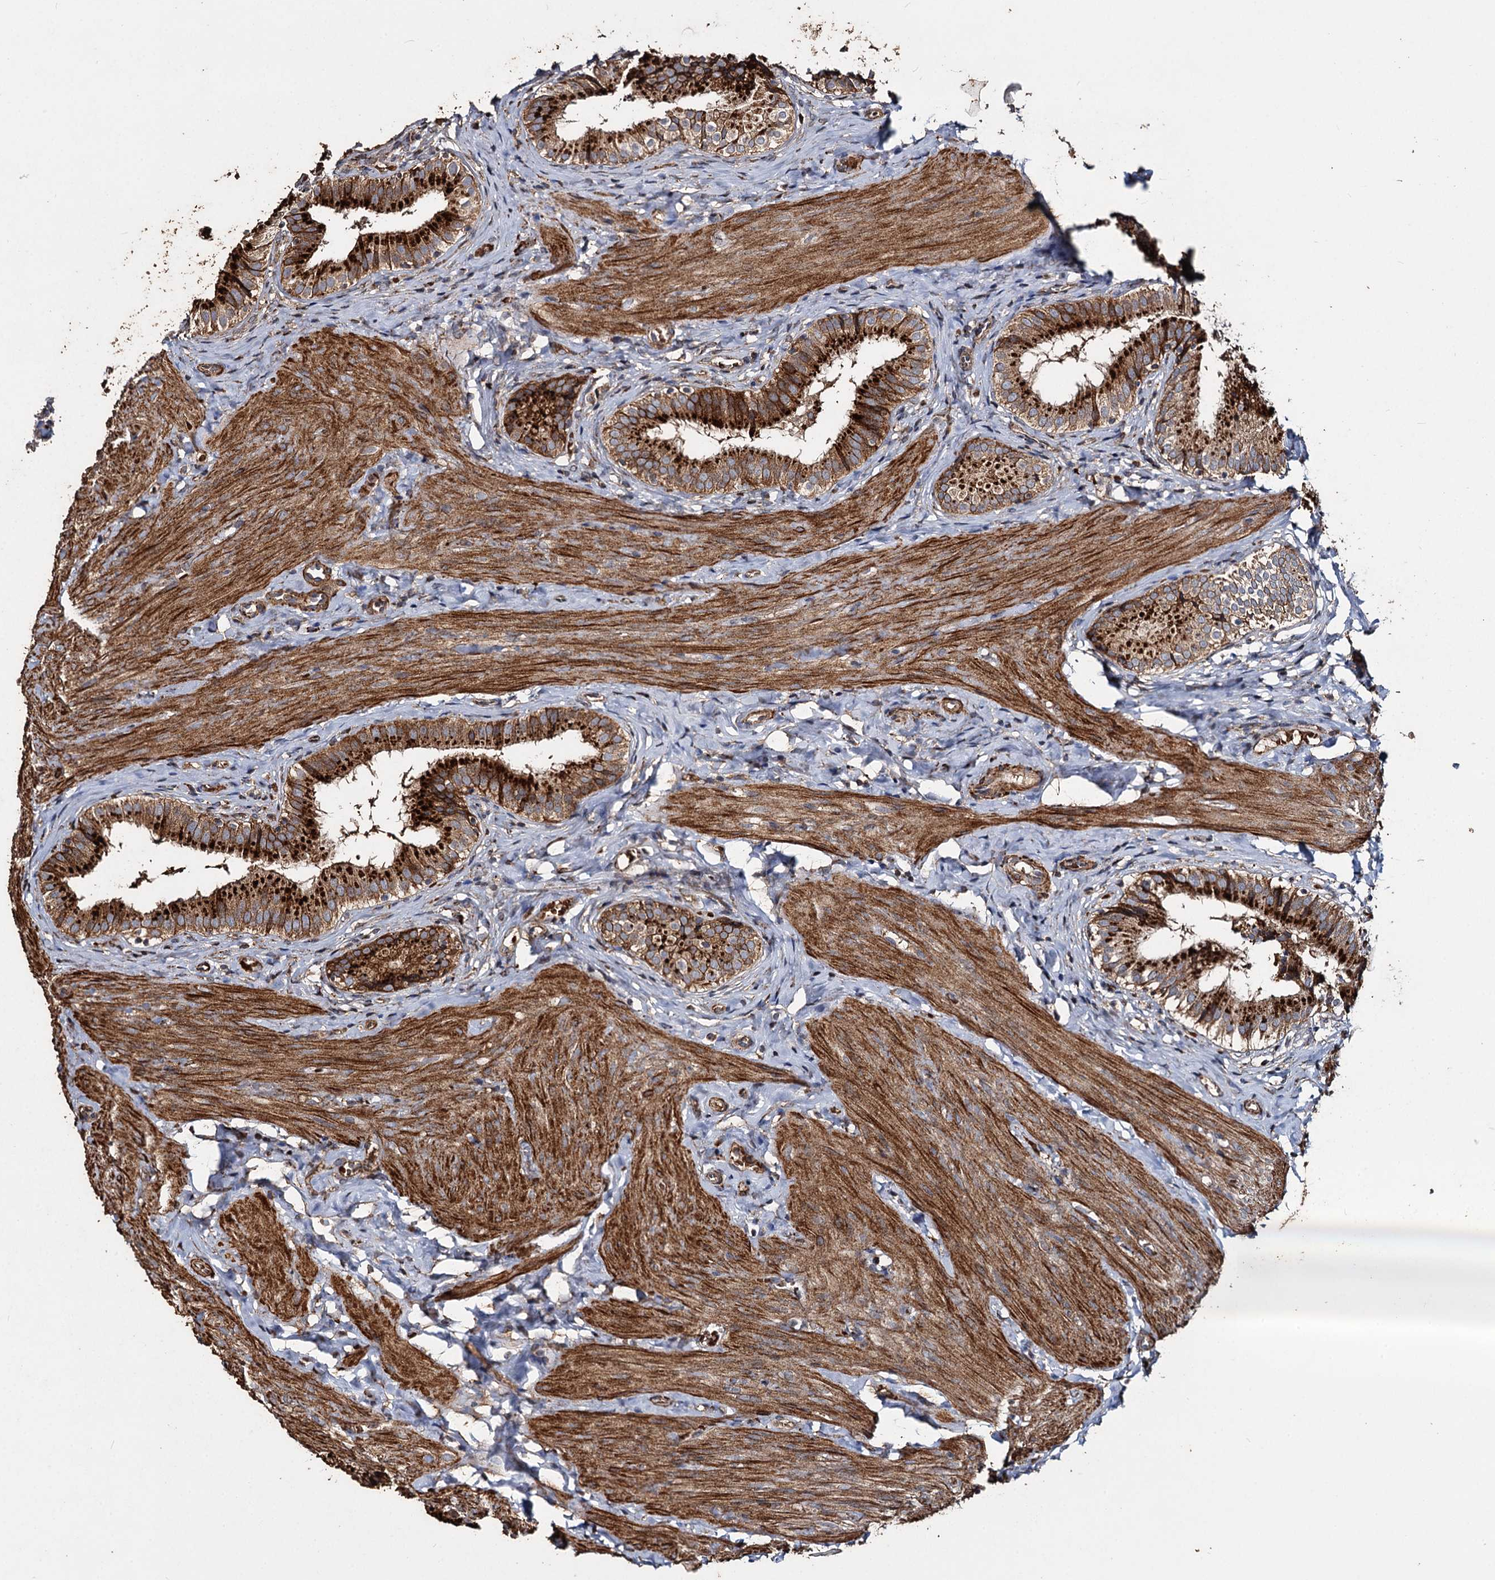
{"staining": {"intensity": "strong", "quantity": ">75%", "location": "cytoplasmic/membranous"}, "tissue": "gallbladder", "cell_type": "Glandular cells", "image_type": "normal", "snomed": [{"axis": "morphology", "description": "Normal tissue, NOS"}, {"axis": "topography", "description": "Gallbladder"}], "caption": "Immunohistochemical staining of benign gallbladder demonstrates high levels of strong cytoplasmic/membranous expression in about >75% of glandular cells.", "gene": "NOTCH2NLA", "patient": {"sex": "female", "age": 47}}